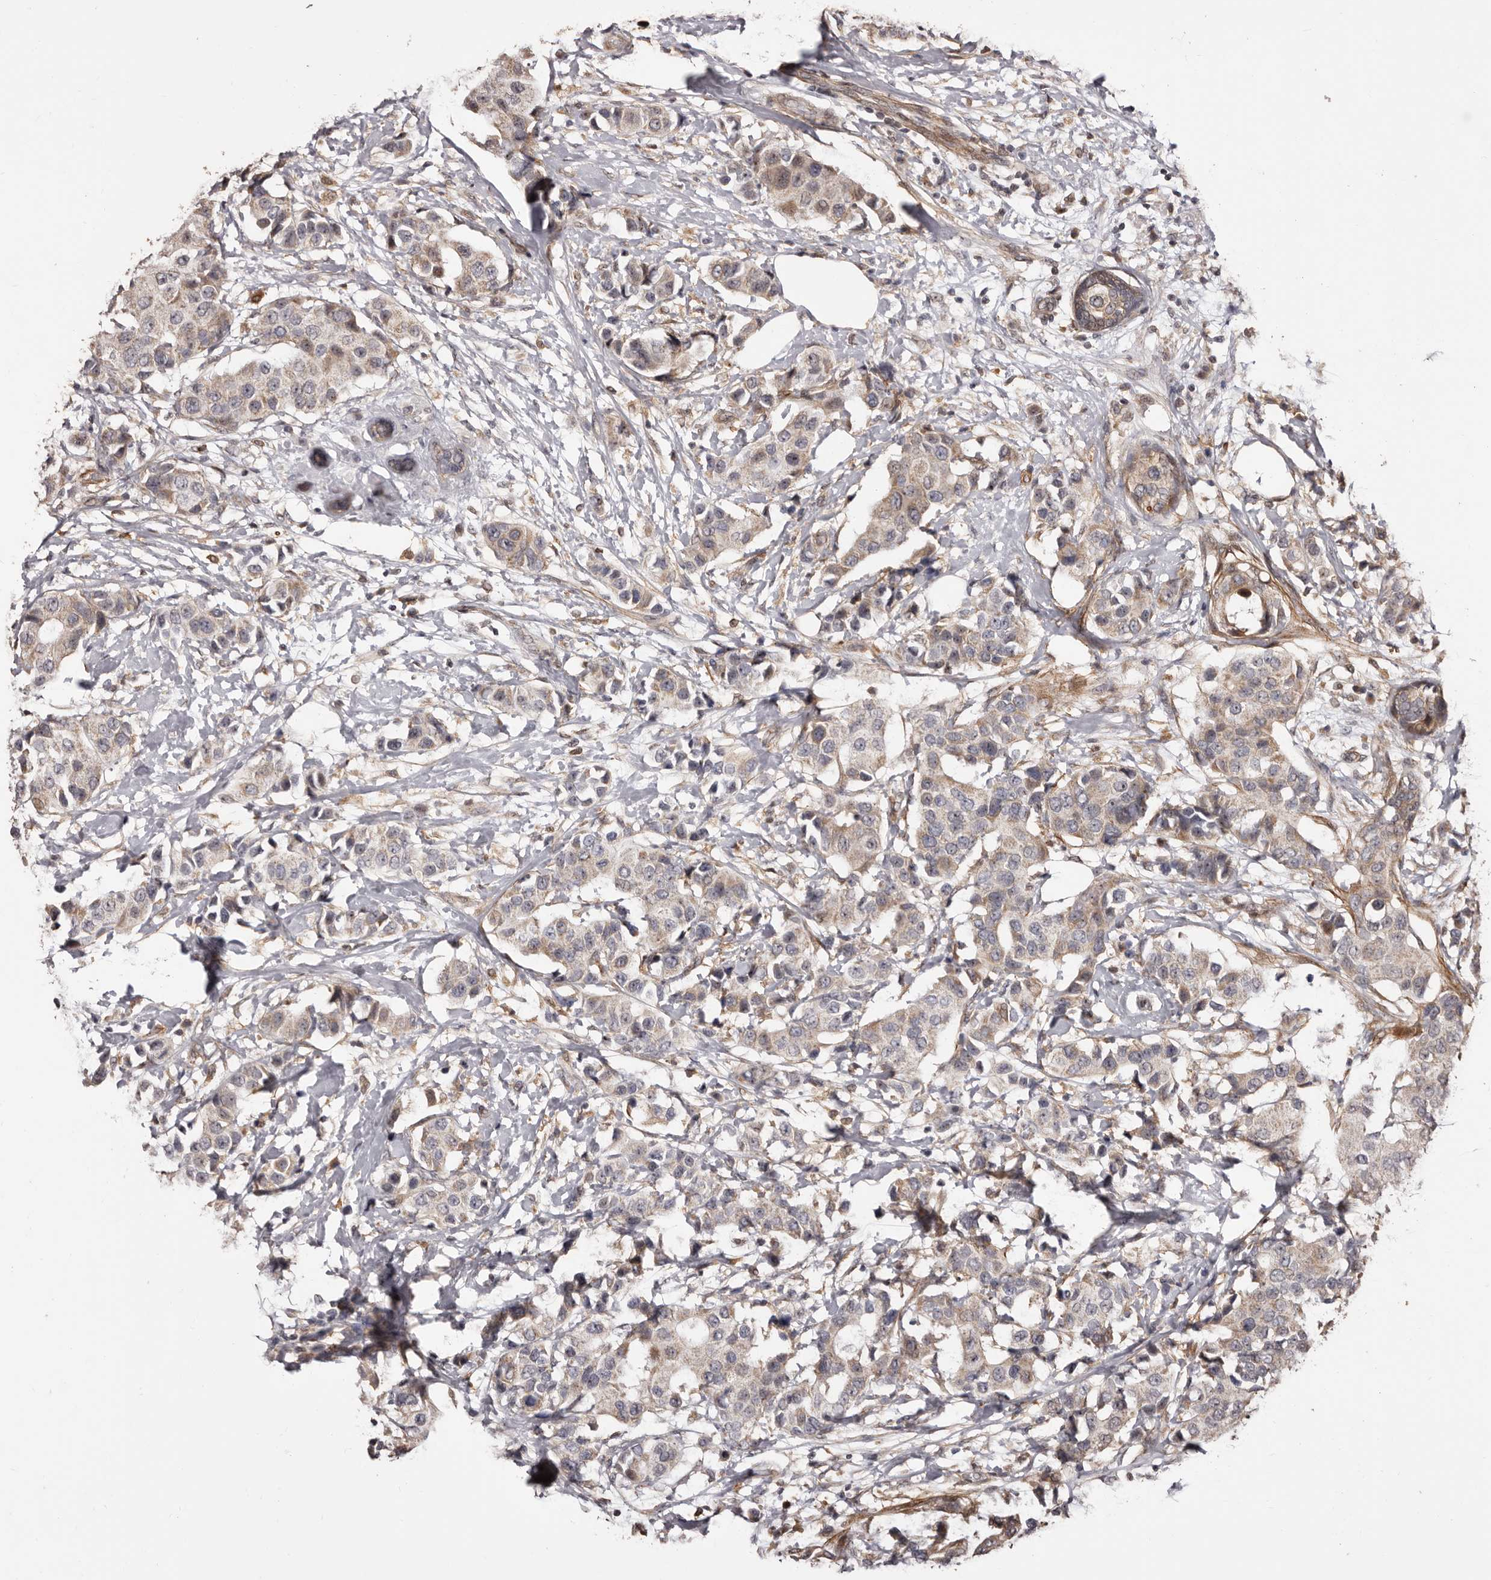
{"staining": {"intensity": "weak", "quantity": "25%-75%", "location": "cytoplasmic/membranous"}, "tissue": "breast cancer", "cell_type": "Tumor cells", "image_type": "cancer", "snomed": [{"axis": "morphology", "description": "Normal tissue, NOS"}, {"axis": "morphology", "description": "Duct carcinoma"}, {"axis": "topography", "description": "Breast"}], "caption": "About 25%-75% of tumor cells in human breast cancer (invasive ductal carcinoma) demonstrate weak cytoplasmic/membranous protein staining as visualized by brown immunohistochemical staining.", "gene": "ZCCHC7", "patient": {"sex": "female", "age": 39}}